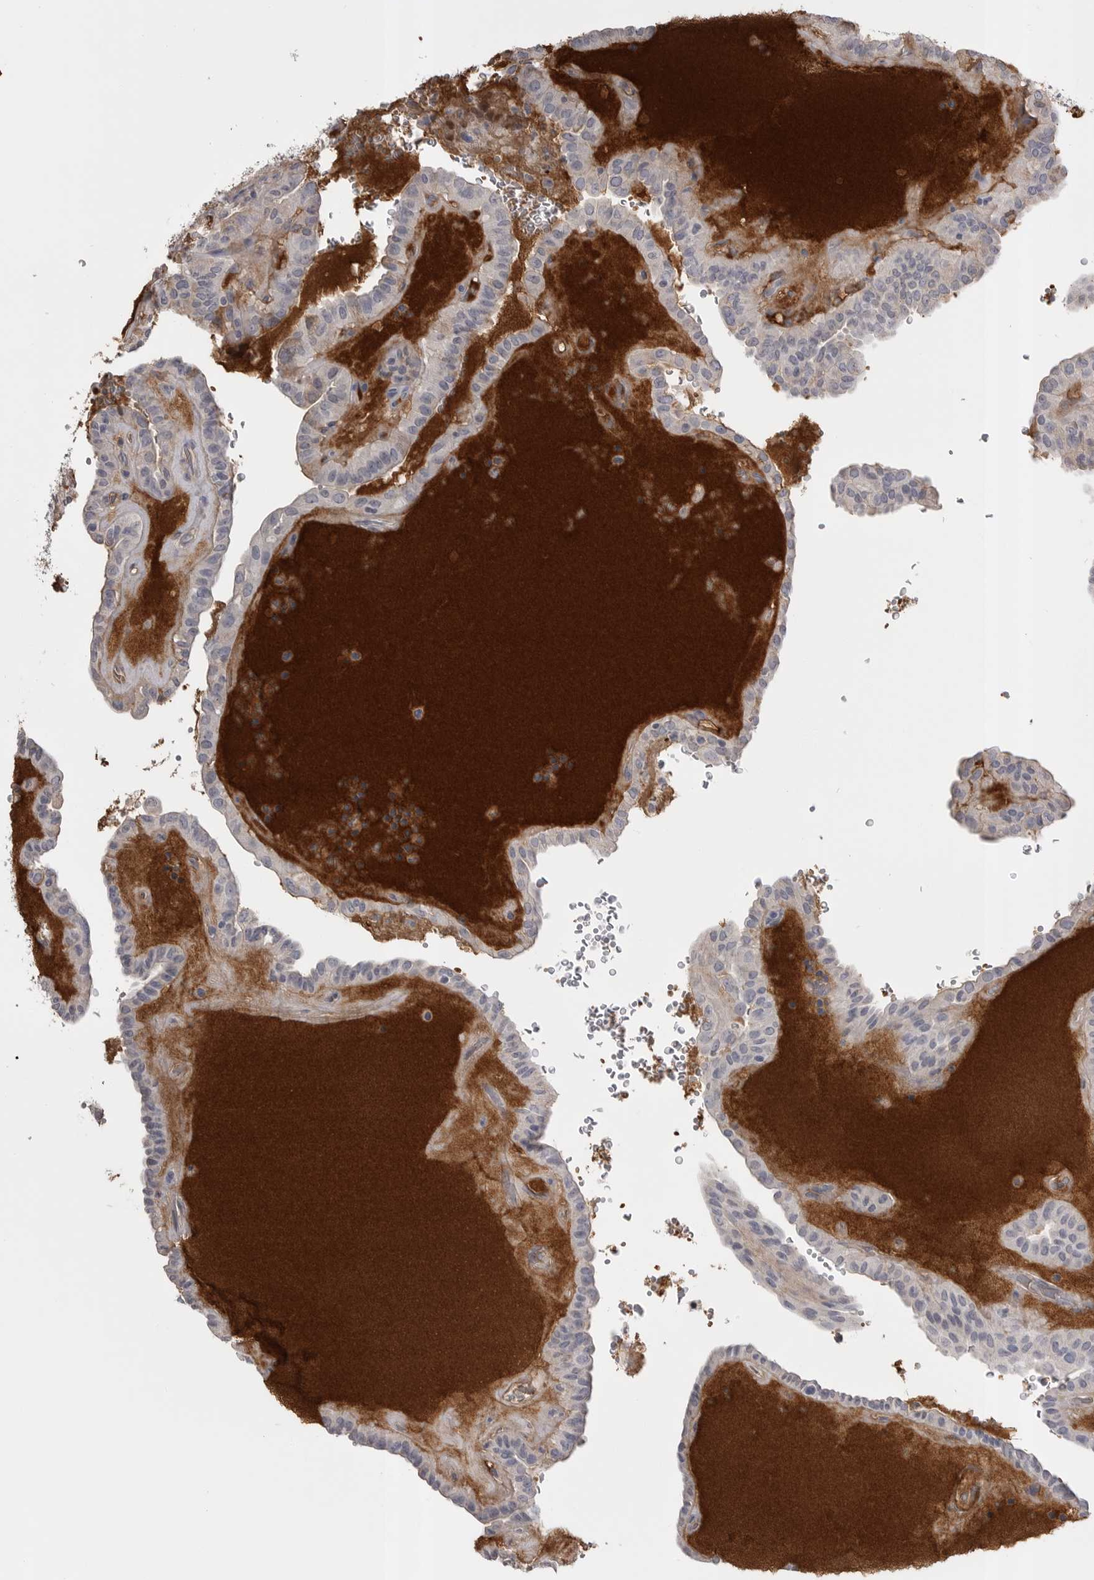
{"staining": {"intensity": "negative", "quantity": "none", "location": "none"}, "tissue": "thyroid cancer", "cell_type": "Tumor cells", "image_type": "cancer", "snomed": [{"axis": "morphology", "description": "Papillary adenocarcinoma, NOS"}, {"axis": "topography", "description": "Thyroid gland"}], "caption": "Immunohistochemistry (IHC) histopathology image of neoplastic tissue: thyroid cancer stained with DAB (3,3'-diaminobenzidine) shows no significant protein expression in tumor cells. The staining was performed using DAB (3,3'-diaminobenzidine) to visualize the protein expression in brown, while the nuclei were stained in blue with hematoxylin (Magnification: 20x).", "gene": "AHSG", "patient": {"sex": "male", "age": 77}}